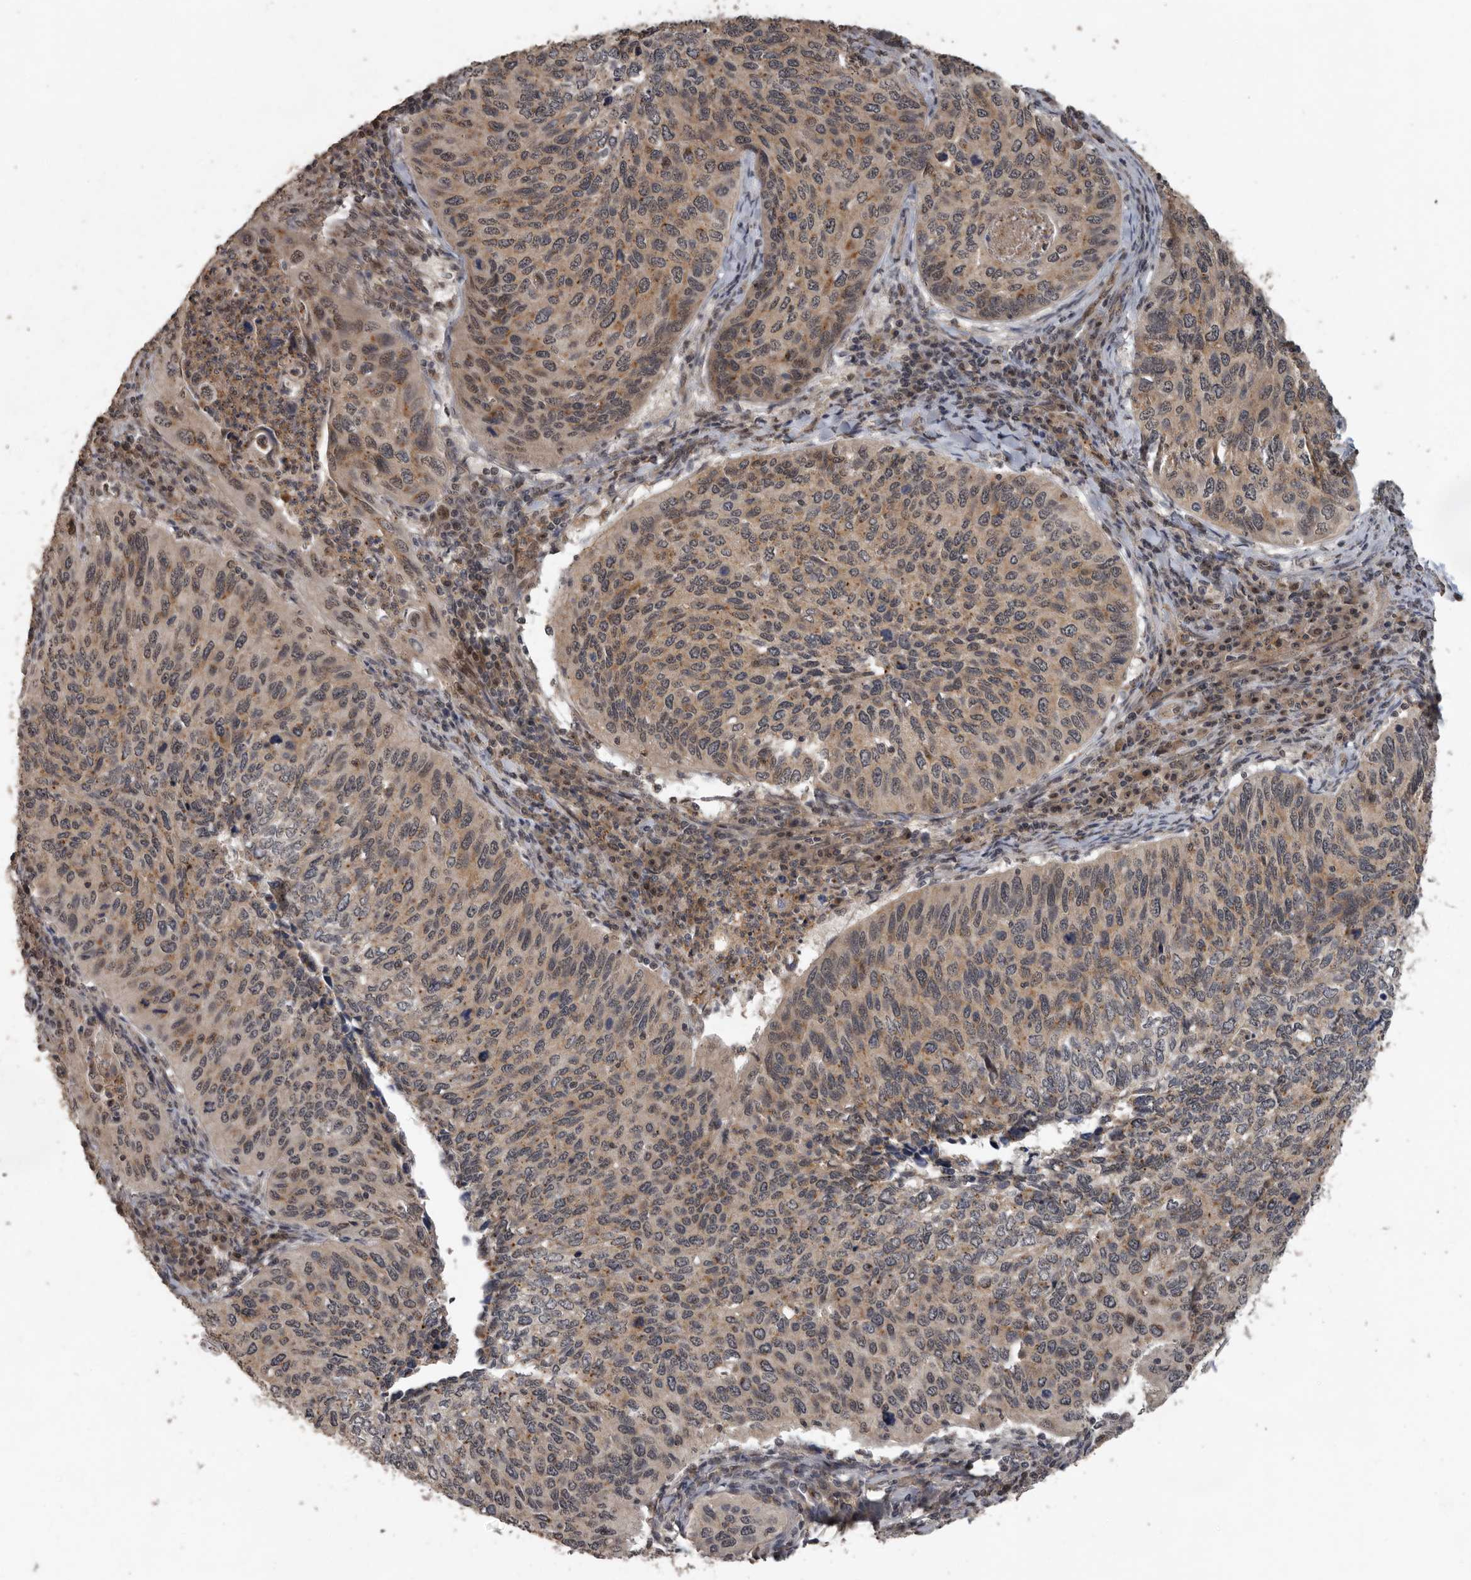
{"staining": {"intensity": "moderate", "quantity": "25%-75%", "location": "cytoplasmic/membranous"}, "tissue": "cervical cancer", "cell_type": "Tumor cells", "image_type": "cancer", "snomed": [{"axis": "morphology", "description": "Squamous cell carcinoma, NOS"}, {"axis": "topography", "description": "Cervix"}], "caption": "About 25%-75% of tumor cells in human squamous cell carcinoma (cervical) reveal moderate cytoplasmic/membranous protein expression as visualized by brown immunohistochemical staining.", "gene": "CEP350", "patient": {"sex": "female", "age": 38}}